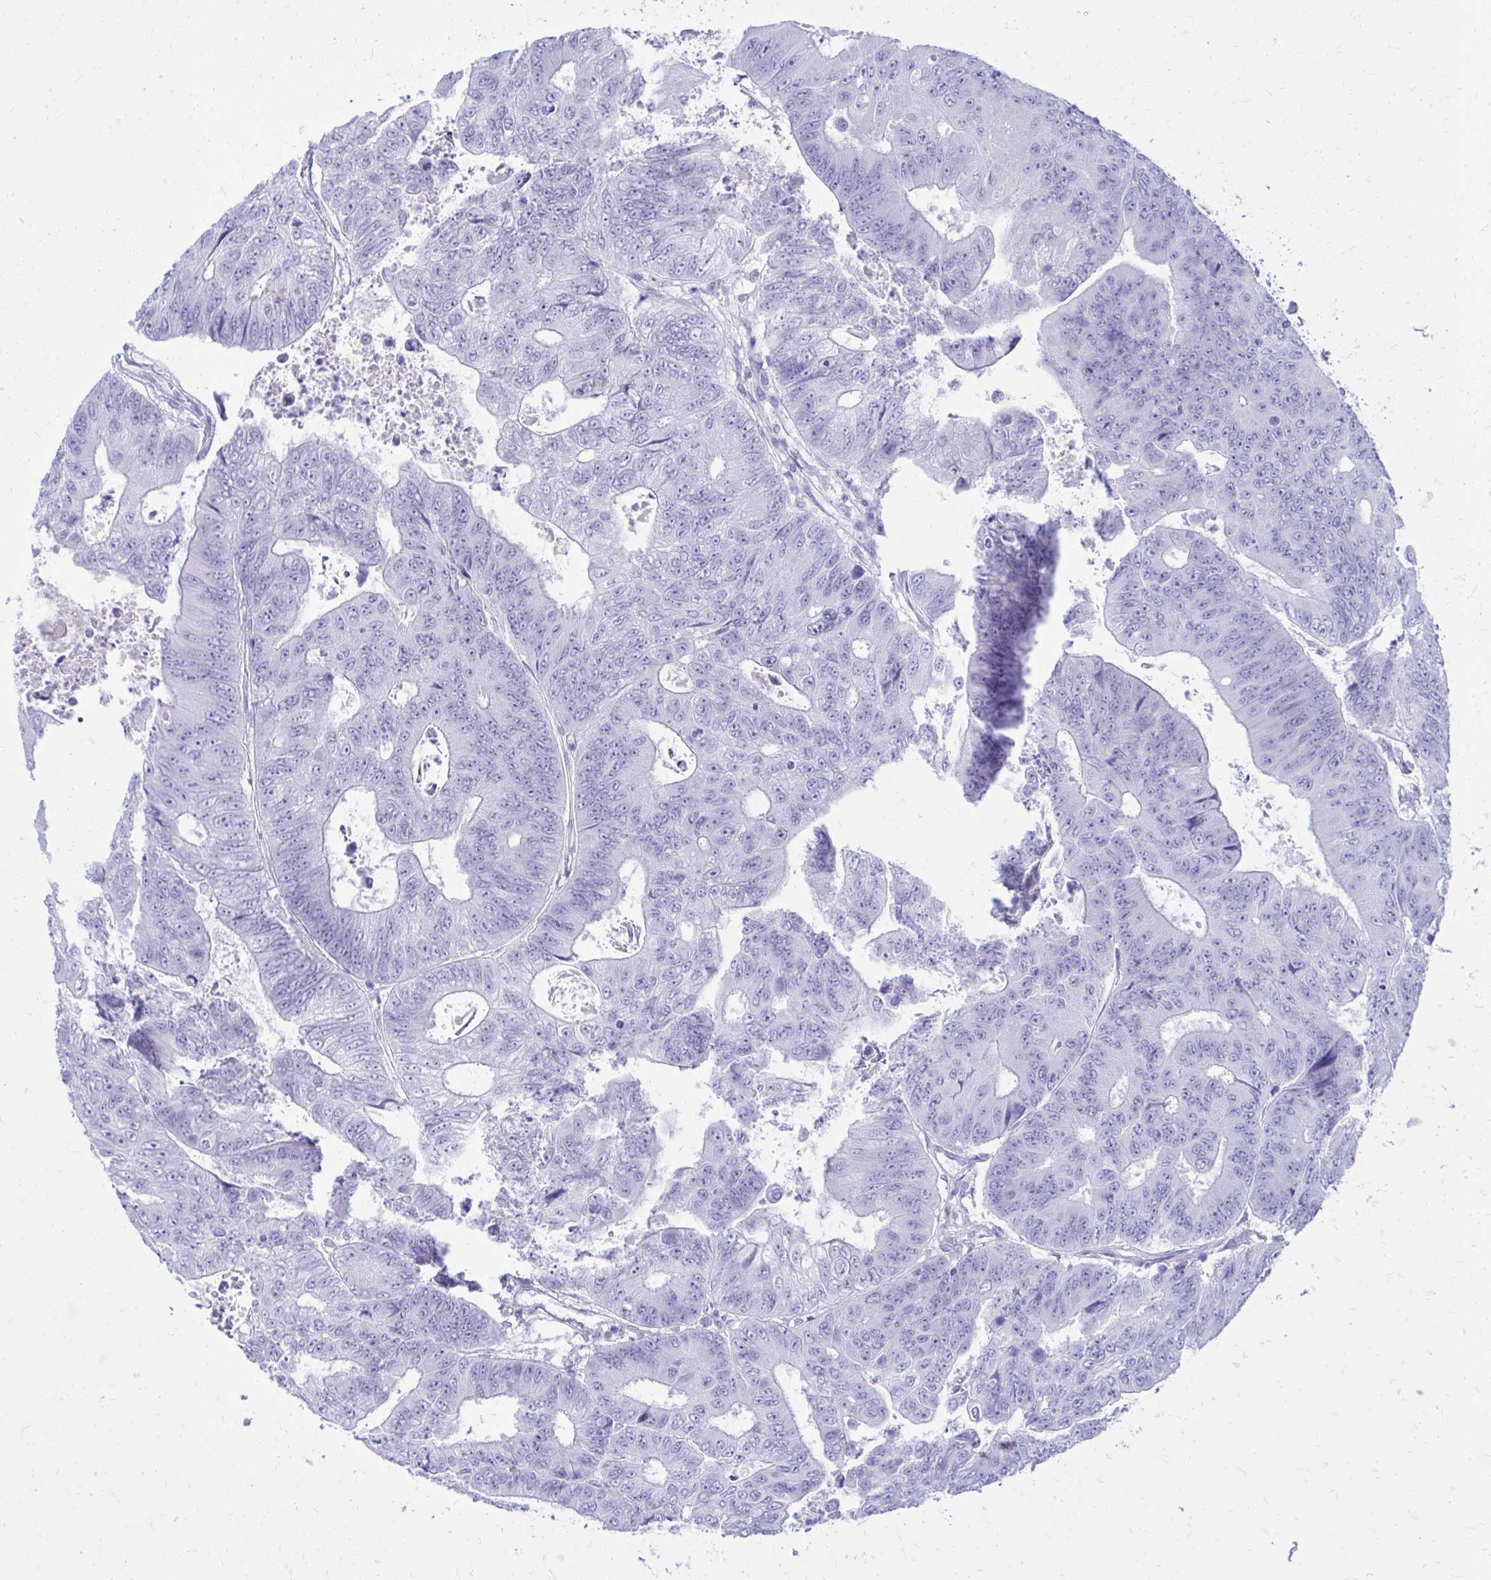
{"staining": {"intensity": "negative", "quantity": "none", "location": "none"}, "tissue": "colorectal cancer", "cell_type": "Tumor cells", "image_type": "cancer", "snomed": [{"axis": "morphology", "description": "Adenocarcinoma, NOS"}, {"axis": "topography", "description": "Colon"}], "caption": "Colorectal cancer stained for a protein using immunohistochemistry (IHC) demonstrates no staining tumor cells.", "gene": "ANKDD1B", "patient": {"sex": "female", "age": 48}}